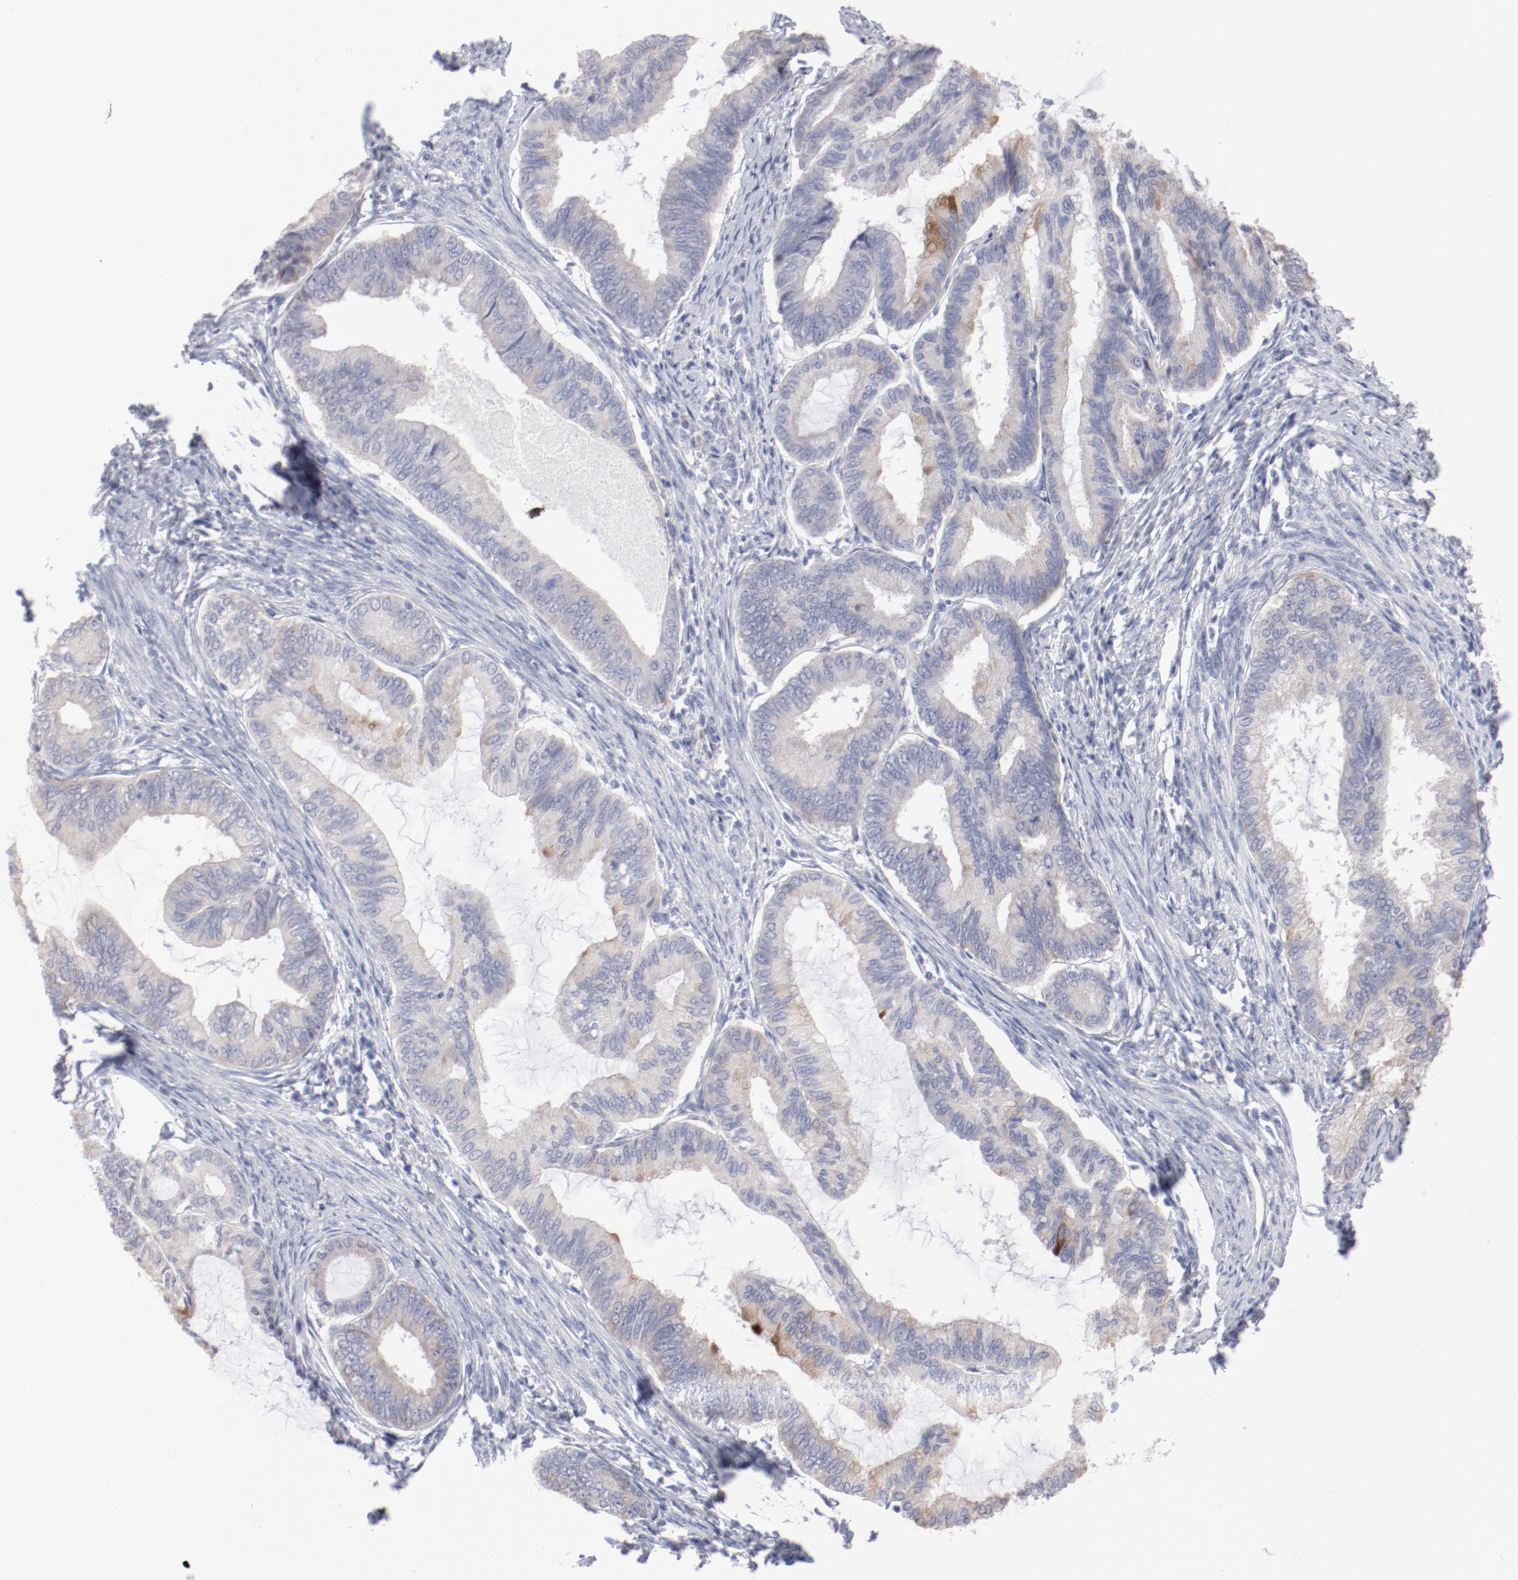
{"staining": {"intensity": "moderate", "quantity": "25%-75%", "location": "cytoplasmic/membranous"}, "tissue": "endometrial cancer", "cell_type": "Tumor cells", "image_type": "cancer", "snomed": [{"axis": "morphology", "description": "Adenocarcinoma, NOS"}, {"axis": "topography", "description": "Endometrium"}], "caption": "Tumor cells exhibit medium levels of moderate cytoplasmic/membranous expression in approximately 25%-75% of cells in endometrial cancer (adenocarcinoma). (DAB = brown stain, brightfield microscopy at high magnification).", "gene": "CPE", "patient": {"sex": "female", "age": 86}}